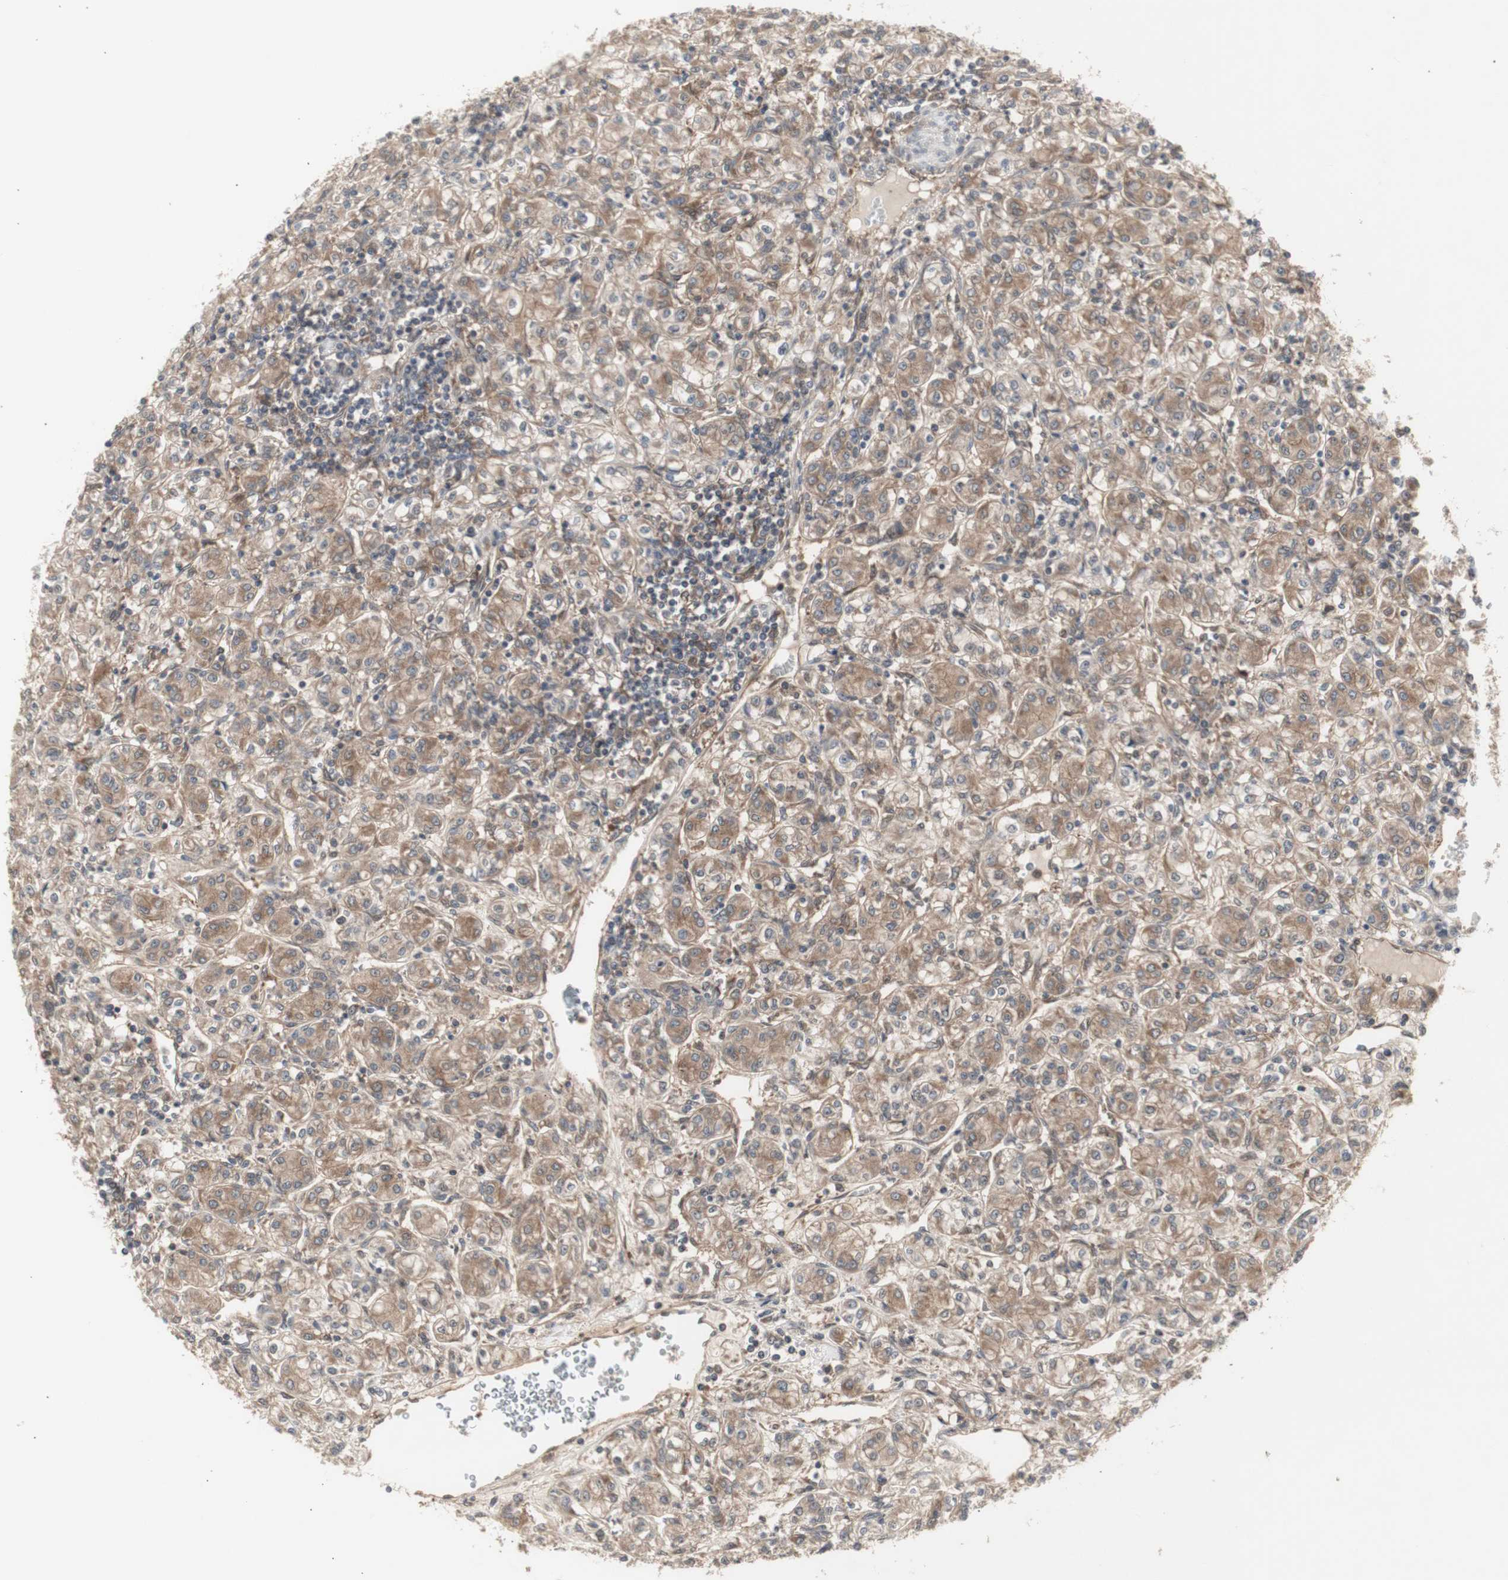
{"staining": {"intensity": "moderate", "quantity": ">75%", "location": "cytoplasmic/membranous"}, "tissue": "renal cancer", "cell_type": "Tumor cells", "image_type": "cancer", "snomed": [{"axis": "morphology", "description": "Adenocarcinoma, NOS"}, {"axis": "topography", "description": "Kidney"}], "caption": "Adenocarcinoma (renal) stained with a protein marker reveals moderate staining in tumor cells.", "gene": "CHURC1-FNTB", "patient": {"sex": "male", "age": 77}}